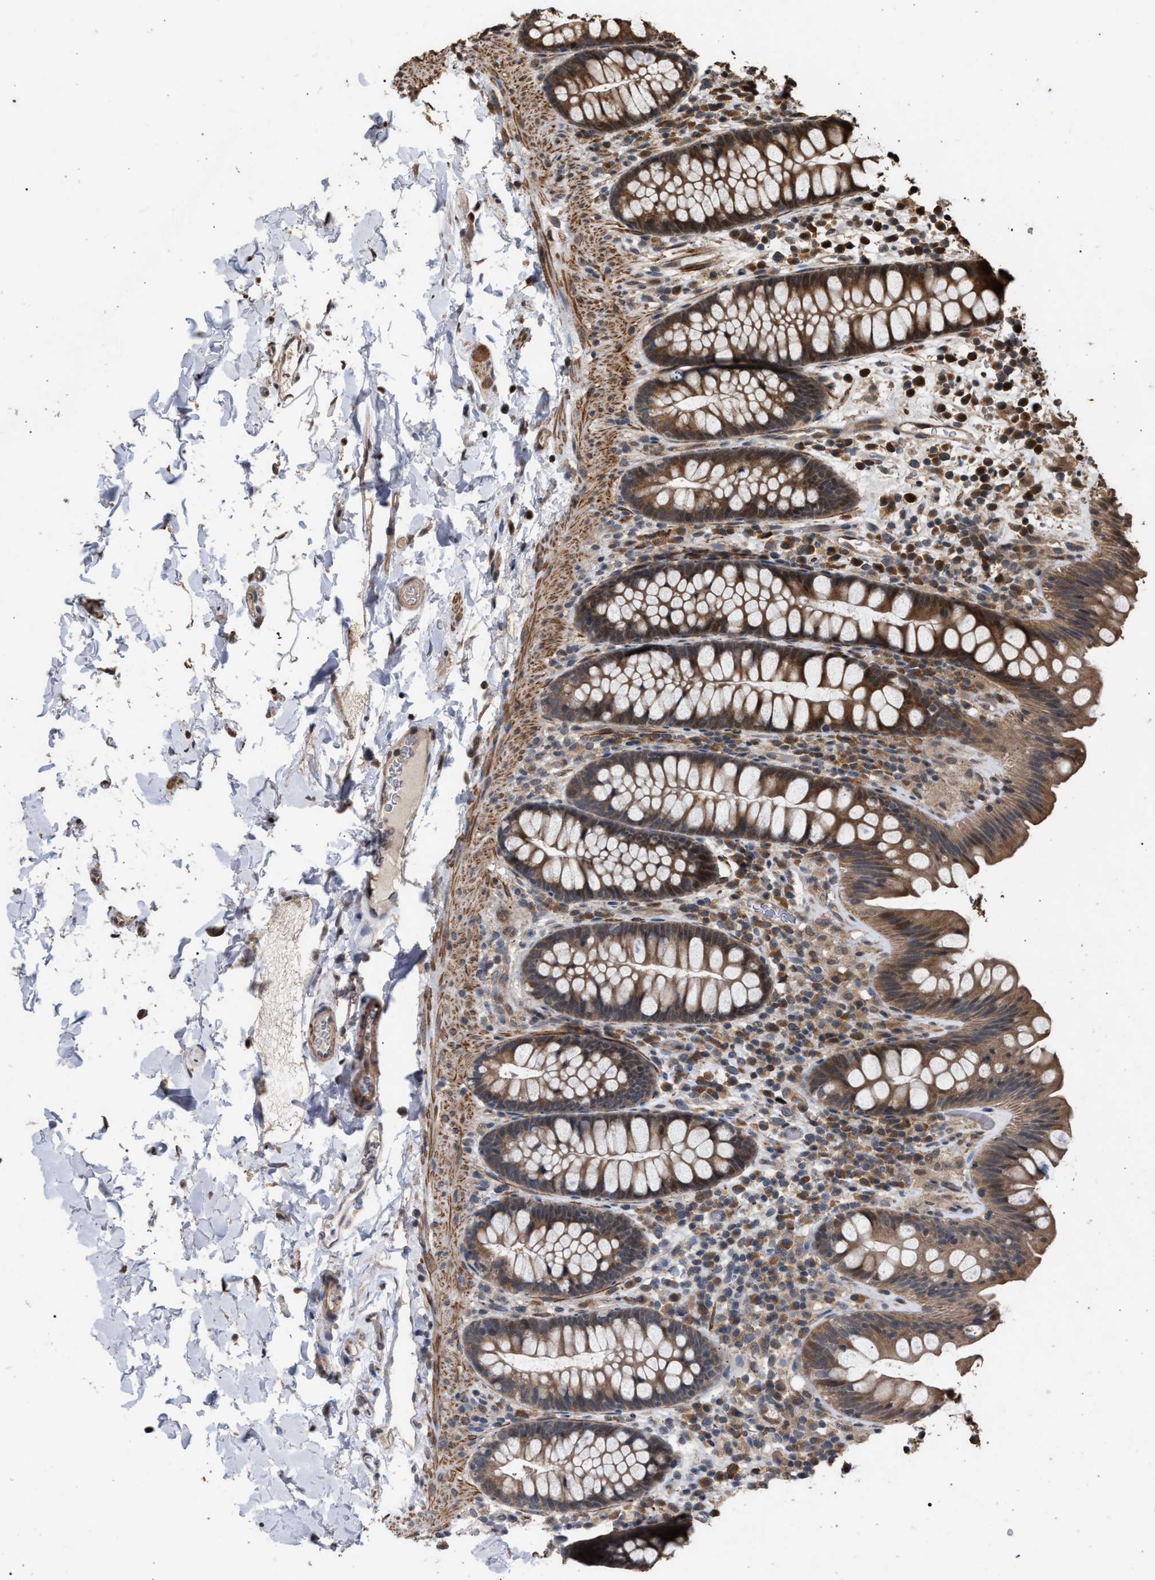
{"staining": {"intensity": "weak", "quantity": ">75%", "location": "cytoplasmic/membranous"}, "tissue": "colon", "cell_type": "Endothelial cells", "image_type": "normal", "snomed": [{"axis": "morphology", "description": "Normal tissue, NOS"}, {"axis": "topography", "description": "Colon"}], "caption": "Protein analysis of benign colon reveals weak cytoplasmic/membranous staining in about >75% of endothelial cells. (Brightfield microscopy of DAB IHC at high magnification).", "gene": "NAA35", "patient": {"sex": "female", "age": 80}}